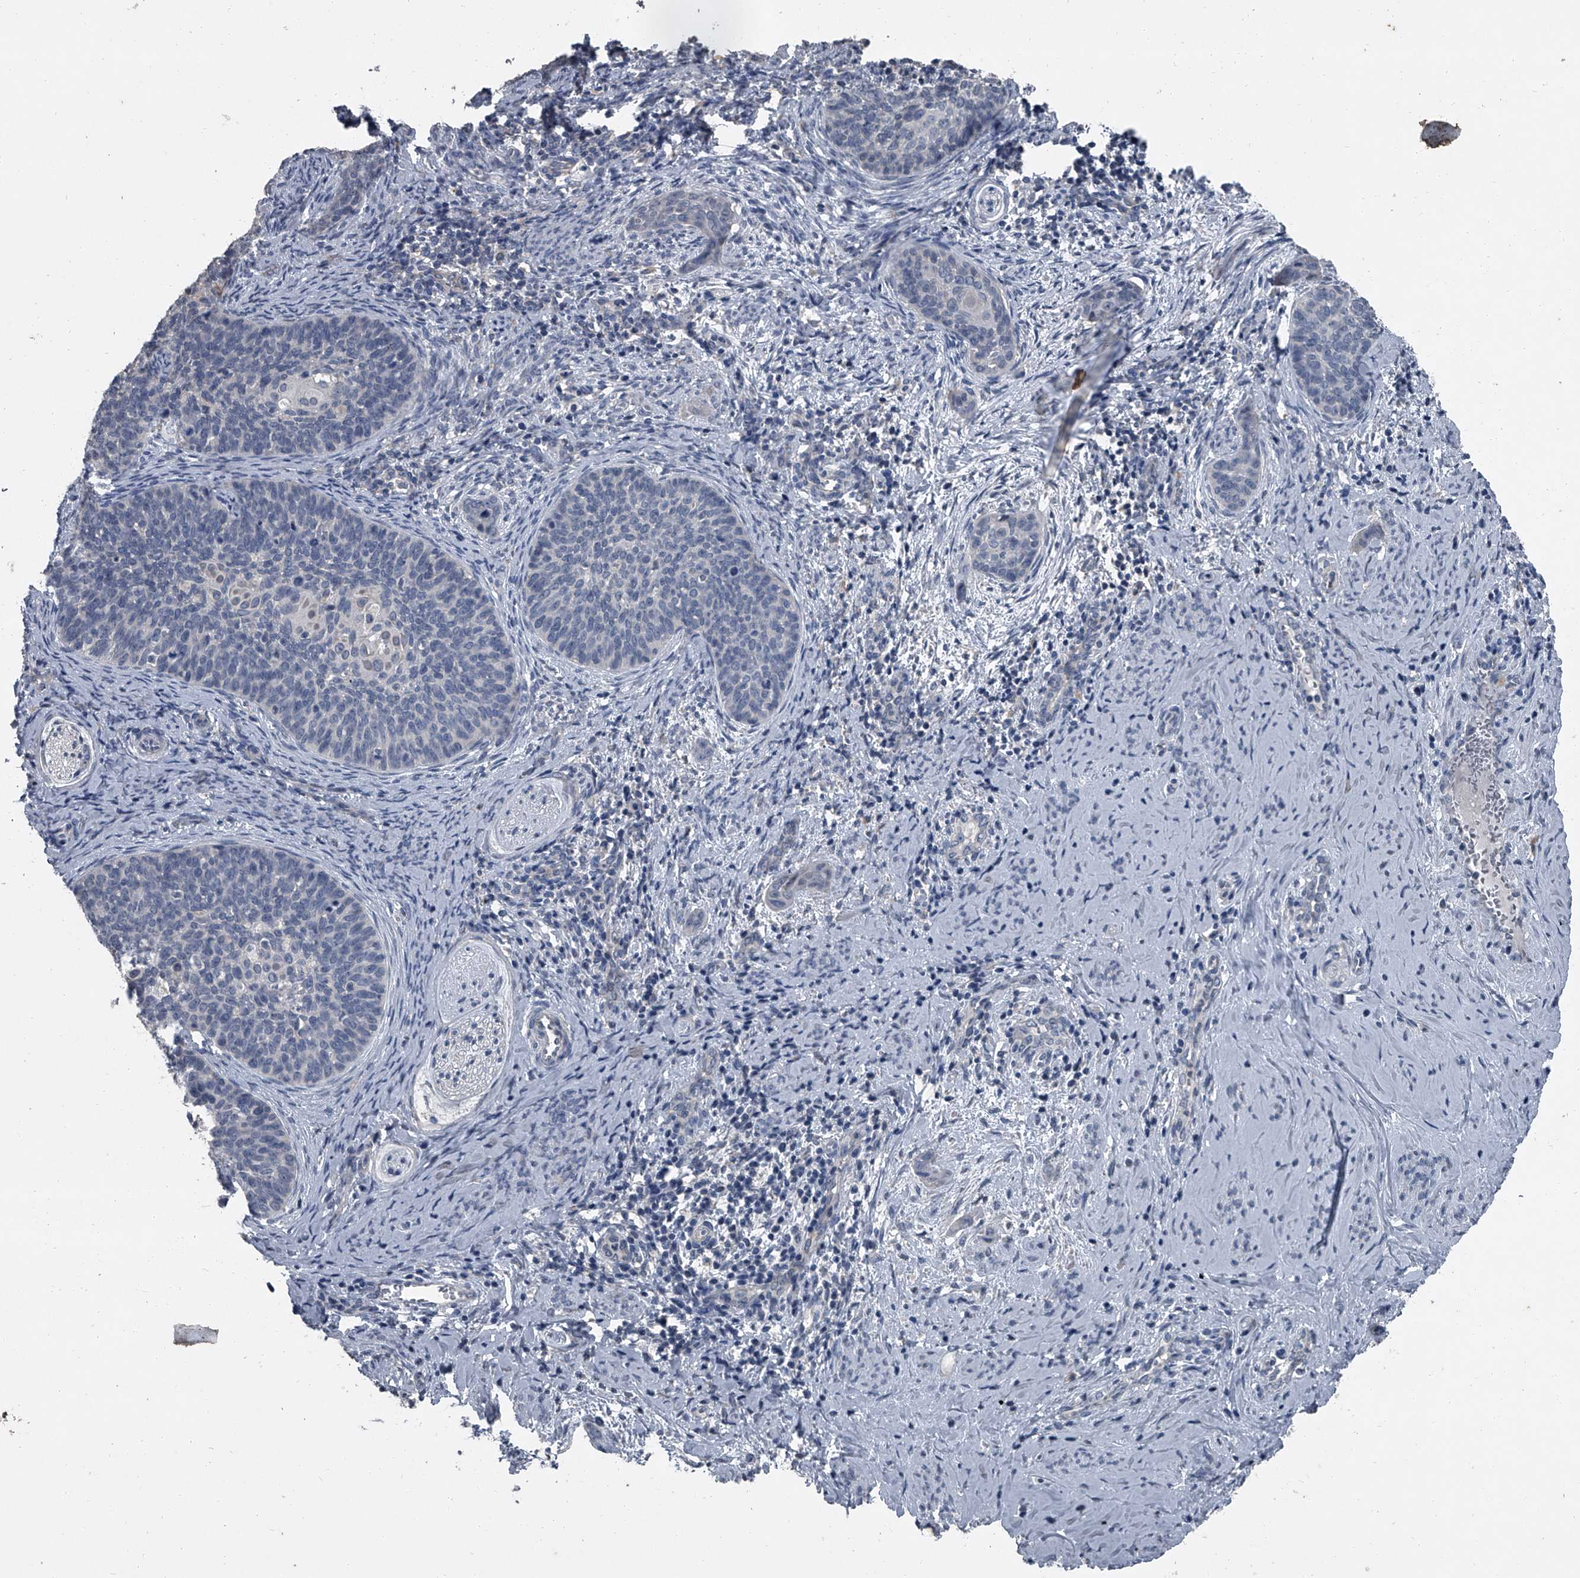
{"staining": {"intensity": "negative", "quantity": "none", "location": "none"}, "tissue": "cervical cancer", "cell_type": "Tumor cells", "image_type": "cancer", "snomed": [{"axis": "morphology", "description": "Squamous cell carcinoma, NOS"}, {"axis": "topography", "description": "Cervix"}], "caption": "Tumor cells show no significant protein staining in cervical cancer (squamous cell carcinoma). The staining is performed using DAB brown chromogen with nuclei counter-stained in using hematoxylin.", "gene": "HEPHL1", "patient": {"sex": "female", "age": 33}}